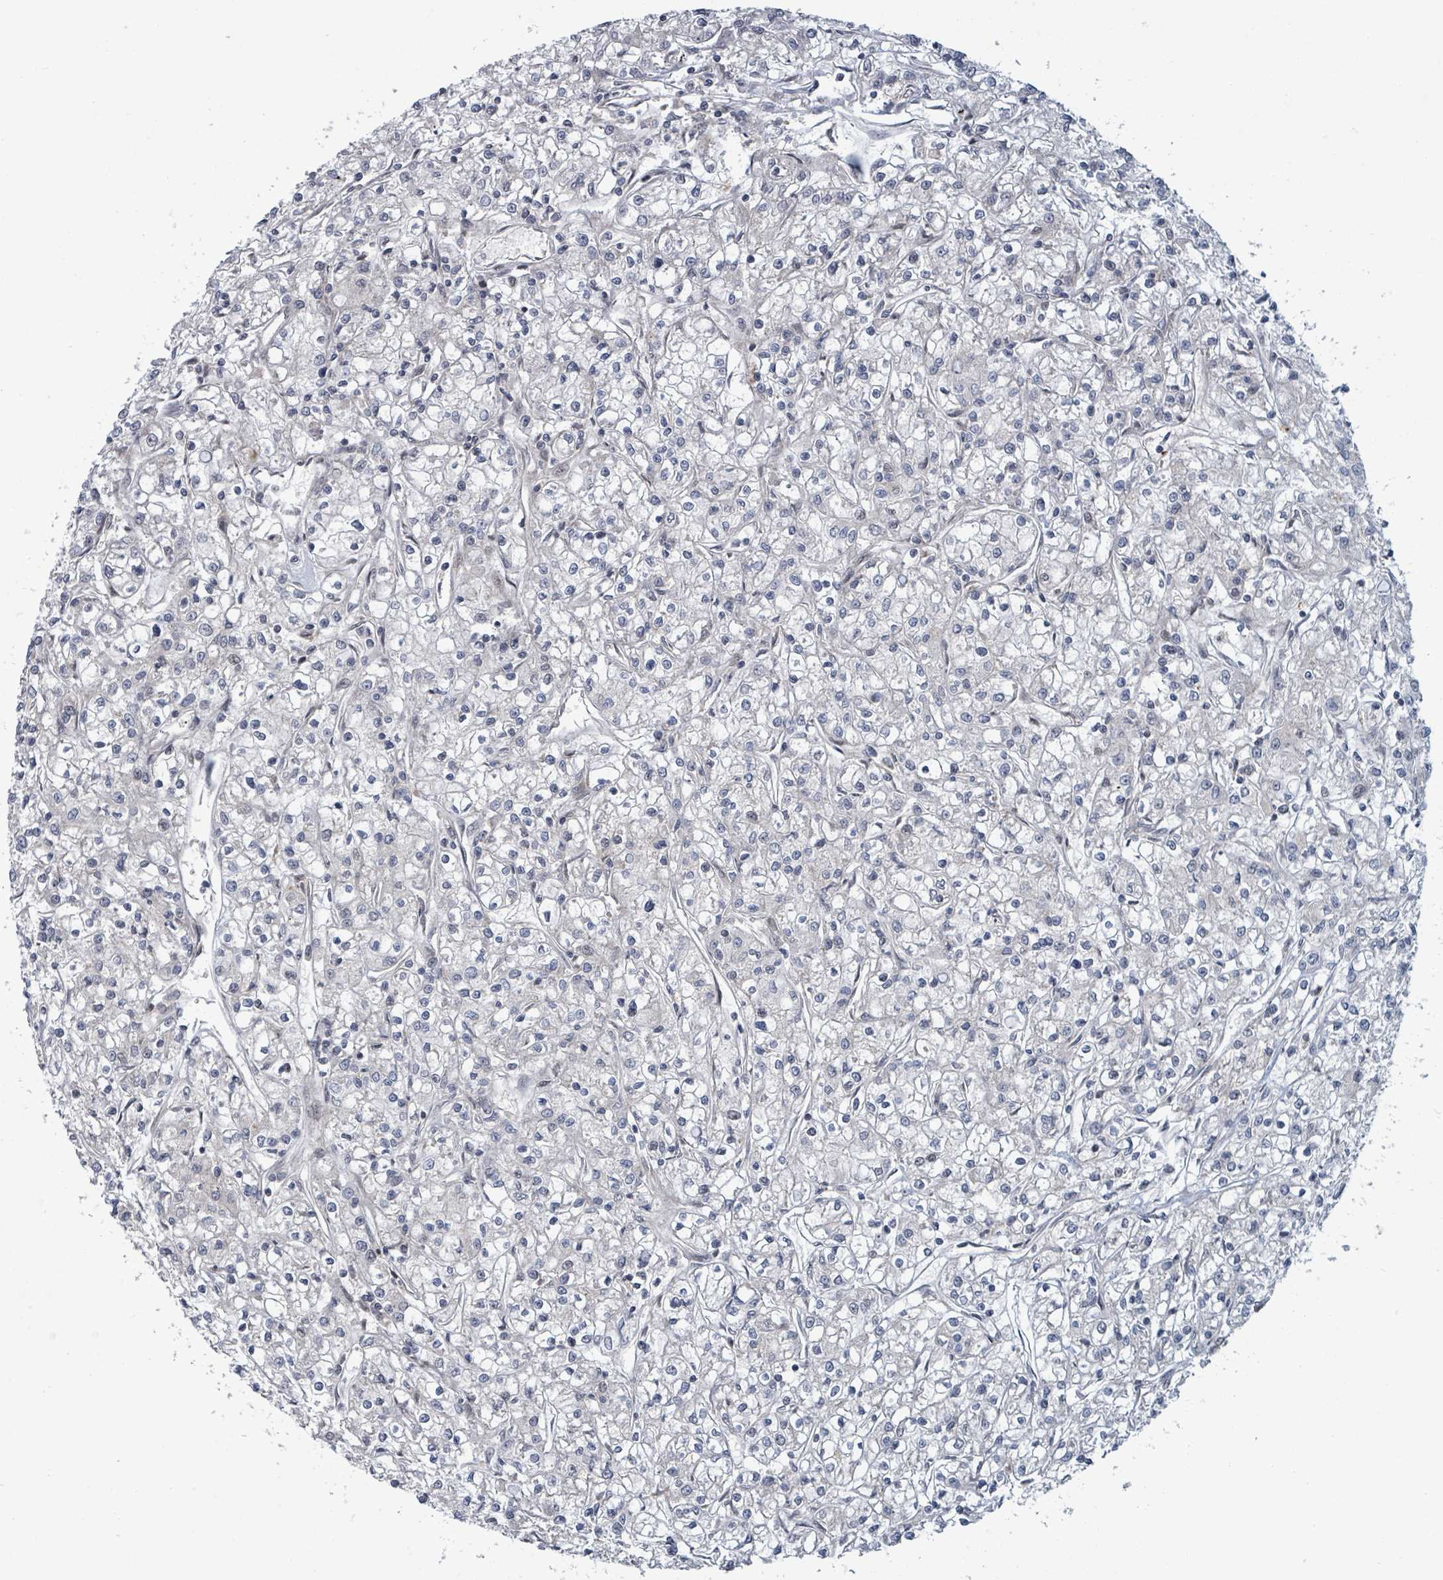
{"staining": {"intensity": "negative", "quantity": "none", "location": "none"}, "tissue": "renal cancer", "cell_type": "Tumor cells", "image_type": "cancer", "snomed": [{"axis": "morphology", "description": "Adenocarcinoma, NOS"}, {"axis": "topography", "description": "Kidney"}], "caption": "Immunohistochemistry (IHC) image of neoplastic tissue: human renal adenocarcinoma stained with DAB (3,3'-diaminobenzidine) exhibits no significant protein positivity in tumor cells.", "gene": "GTF3C1", "patient": {"sex": "female", "age": 59}}